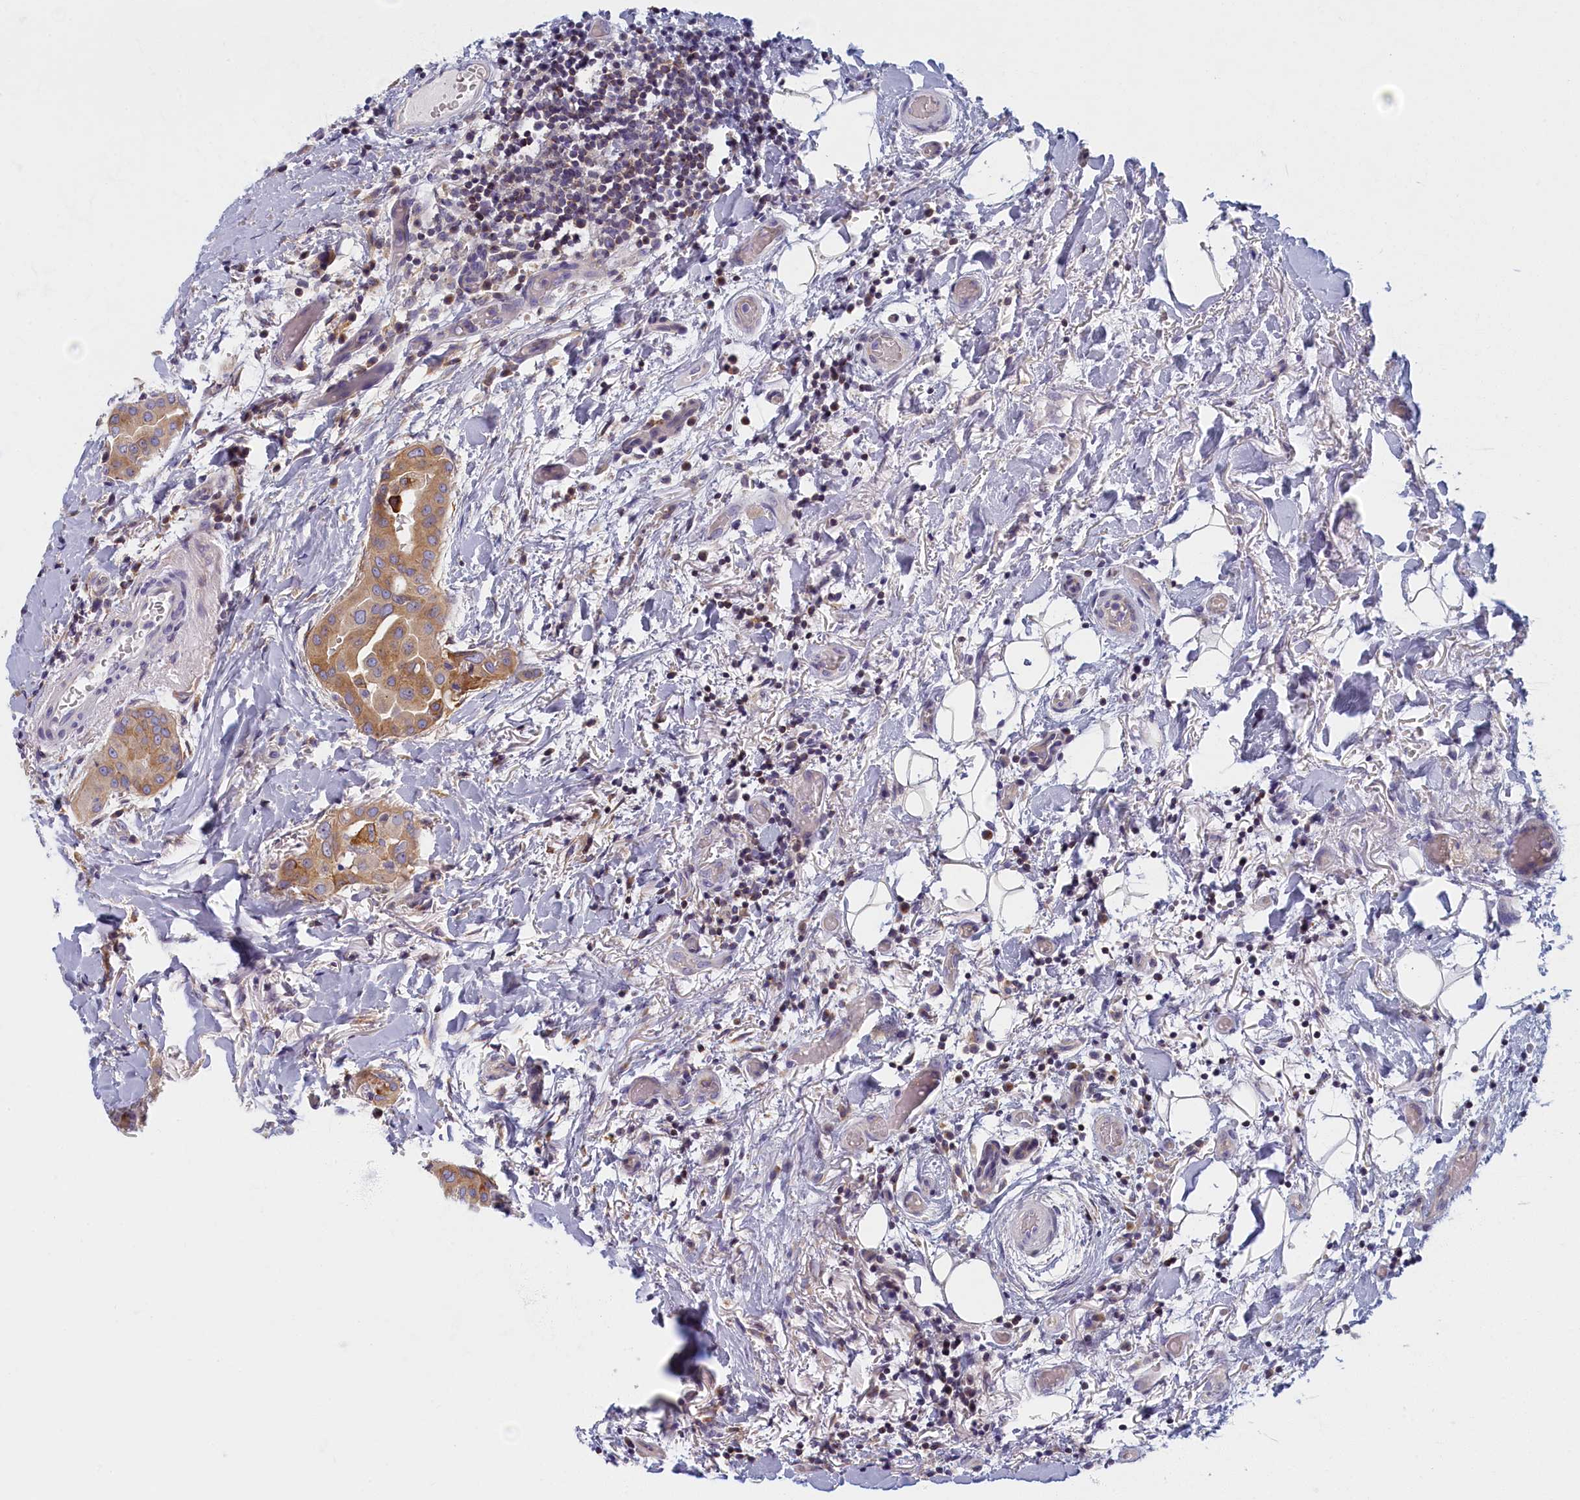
{"staining": {"intensity": "moderate", "quantity": "25%-75%", "location": "cytoplasmic/membranous"}, "tissue": "thyroid cancer", "cell_type": "Tumor cells", "image_type": "cancer", "snomed": [{"axis": "morphology", "description": "Papillary adenocarcinoma, NOS"}, {"axis": "topography", "description": "Thyroid gland"}], "caption": "An immunohistochemistry (IHC) histopathology image of tumor tissue is shown. Protein staining in brown highlights moderate cytoplasmic/membranous positivity in thyroid cancer (papillary adenocarcinoma) within tumor cells.", "gene": "NOL10", "patient": {"sex": "male", "age": 33}}